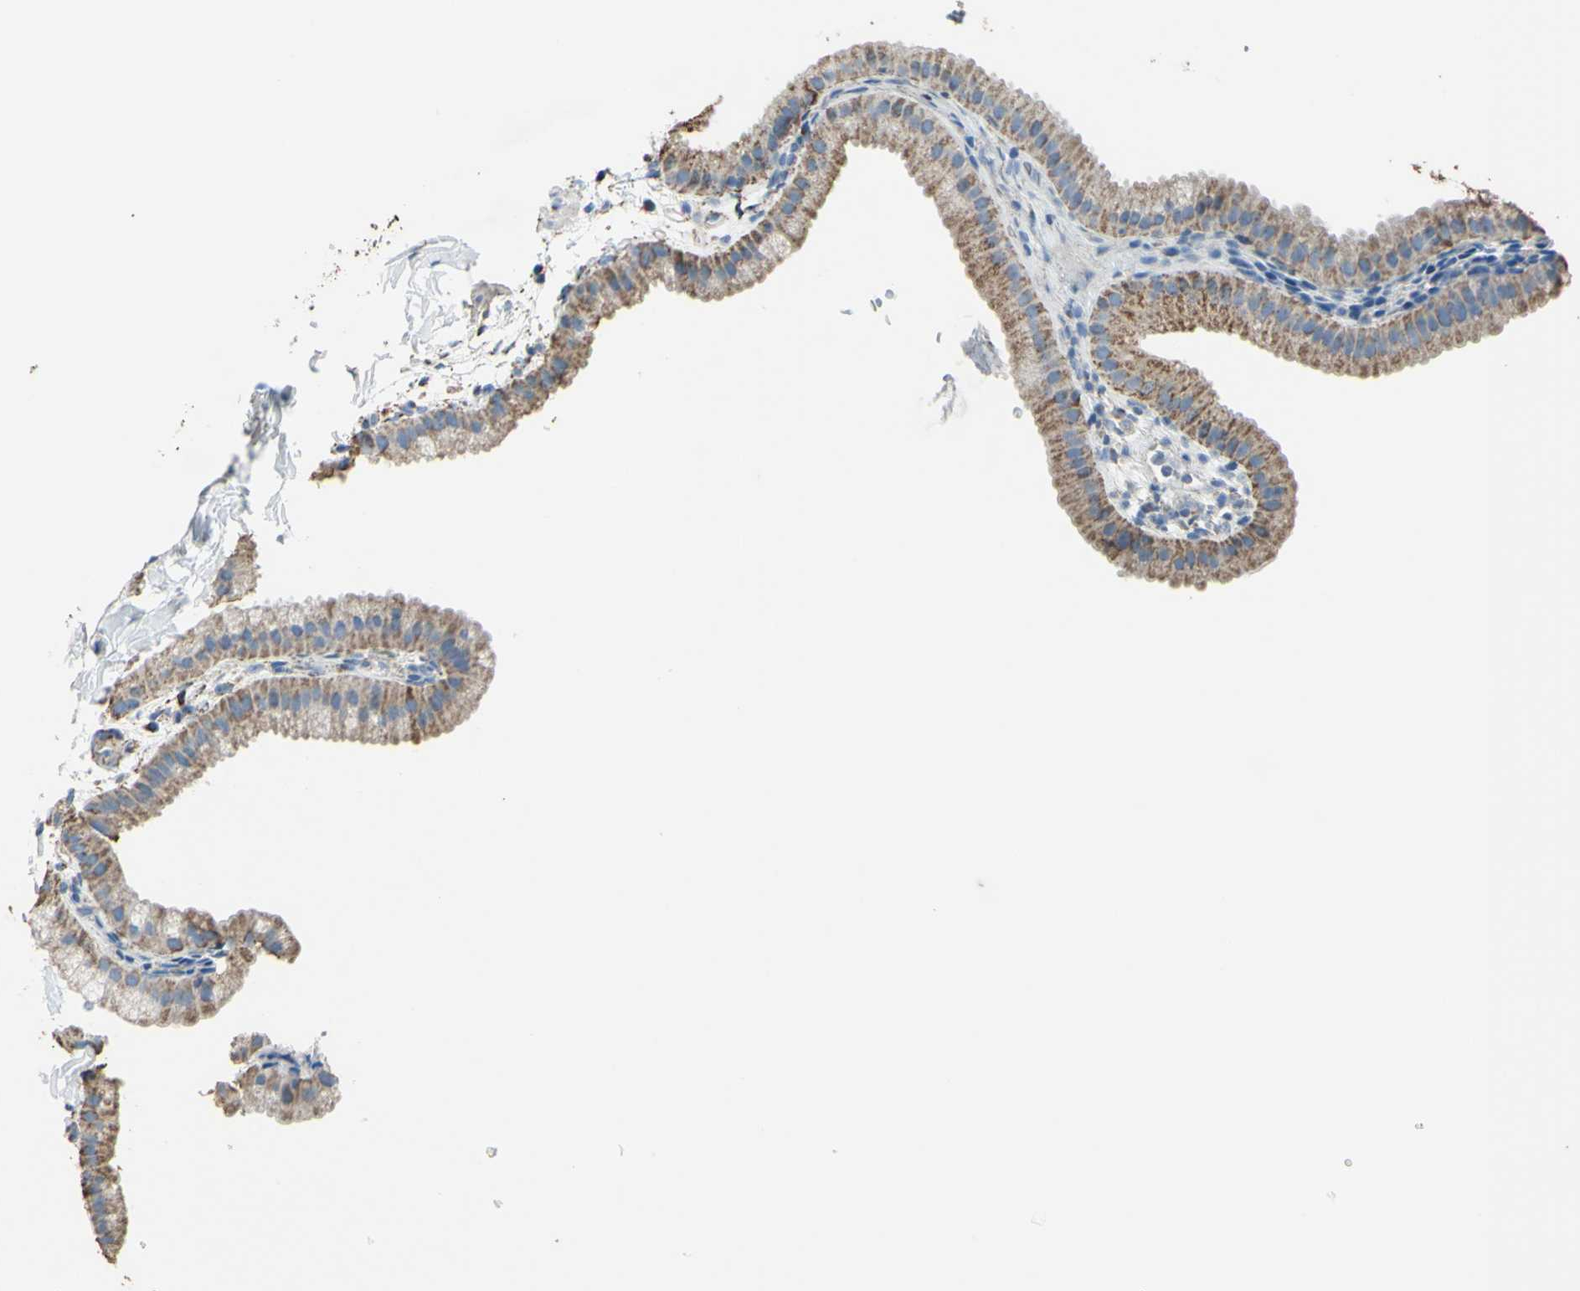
{"staining": {"intensity": "moderate", "quantity": ">75%", "location": "cytoplasmic/membranous"}, "tissue": "gallbladder", "cell_type": "Glandular cells", "image_type": "normal", "snomed": [{"axis": "morphology", "description": "Normal tissue, NOS"}, {"axis": "topography", "description": "Gallbladder"}], "caption": "DAB immunohistochemical staining of benign human gallbladder shows moderate cytoplasmic/membranous protein positivity in approximately >75% of glandular cells.", "gene": "CMKLR2", "patient": {"sex": "female", "age": 64}}